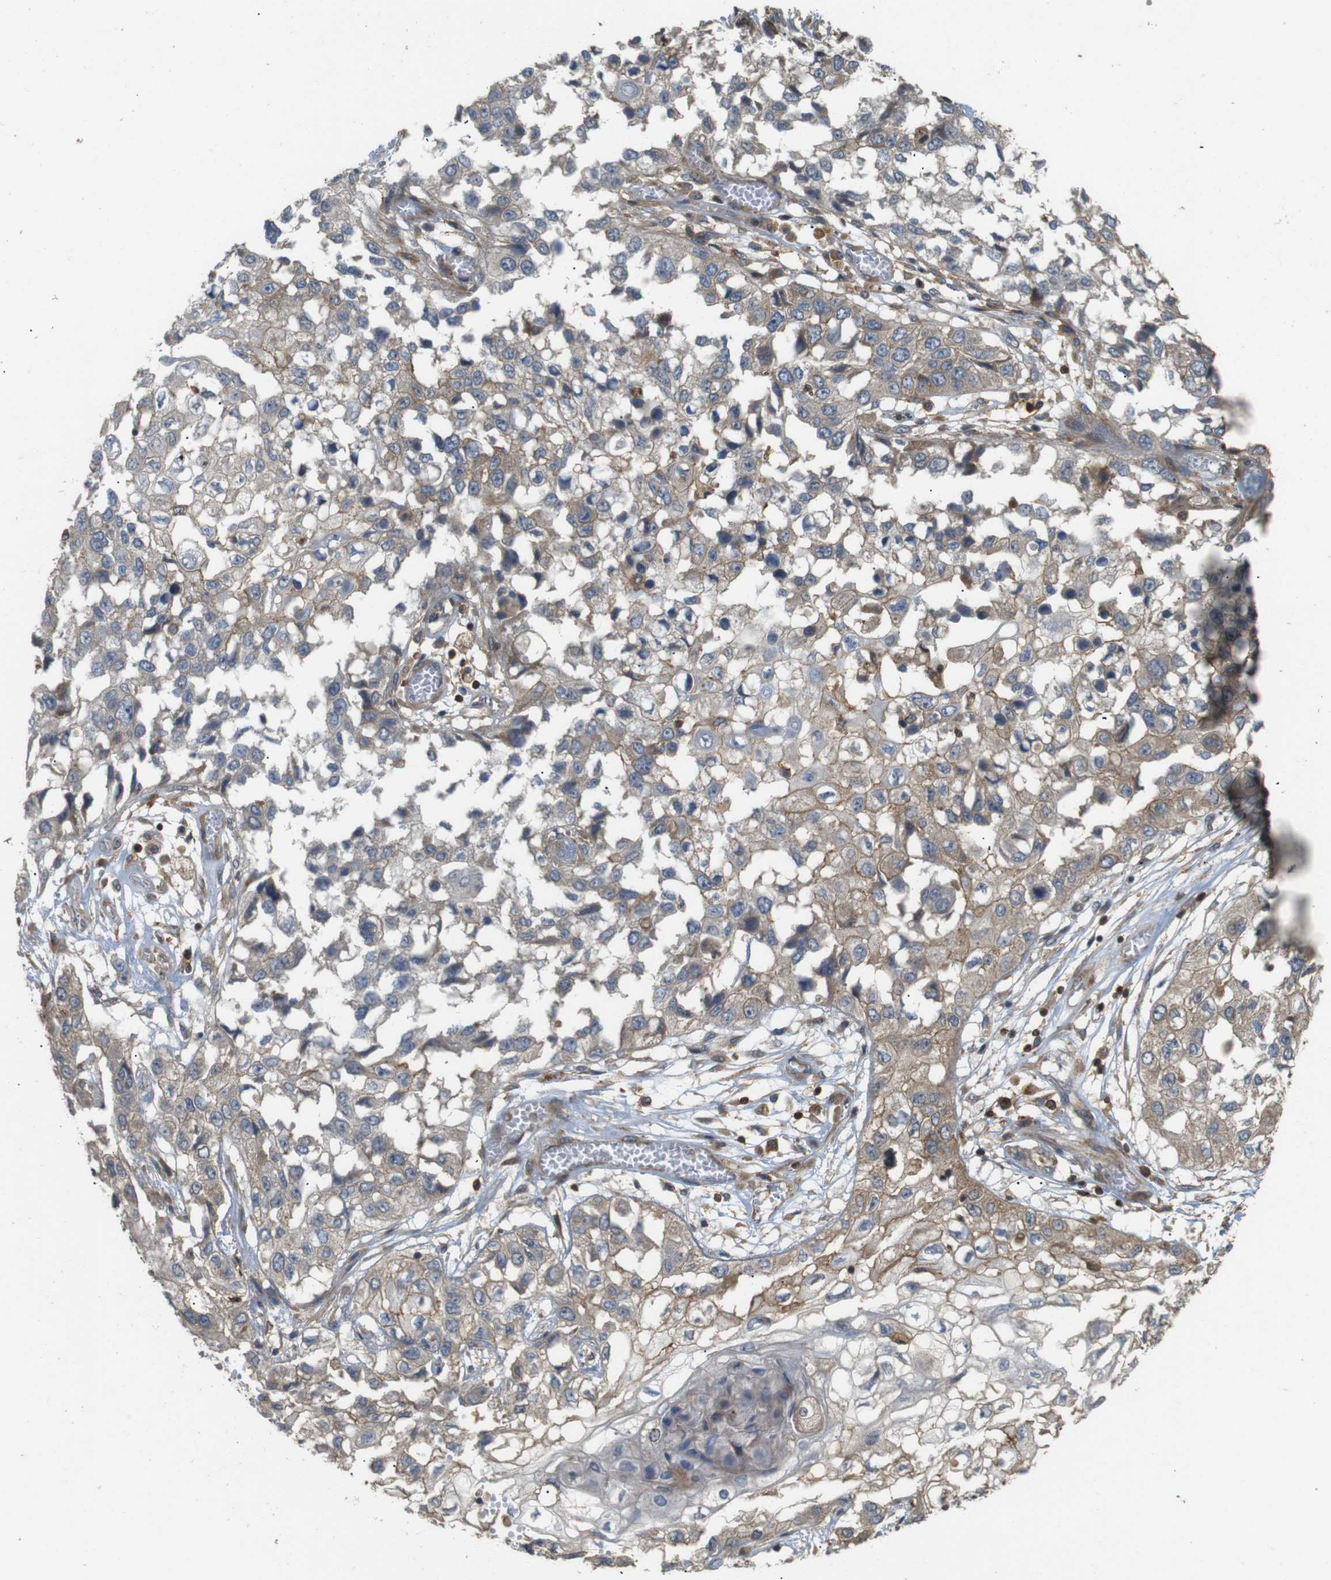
{"staining": {"intensity": "weak", "quantity": "25%-75%", "location": "cytoplasmic/membranous"}, "tissue": "lung cancer", "cell_type": "Tumor cells", "image_type": "cancer", "snomed": [{"axis": "morphology", "description": "Squamous cell carcinoma, NOS"}, {"axis": "topography", "description": "Lung"}], "caption": "Protein expression analysis of human lung squamous cell carcinoma reveals weak cytoplasmic/membranous positivity in about 25%-75% of tumor cells.", "gene": "KSR1", "patient": {"sex": "male", "age": 71}}